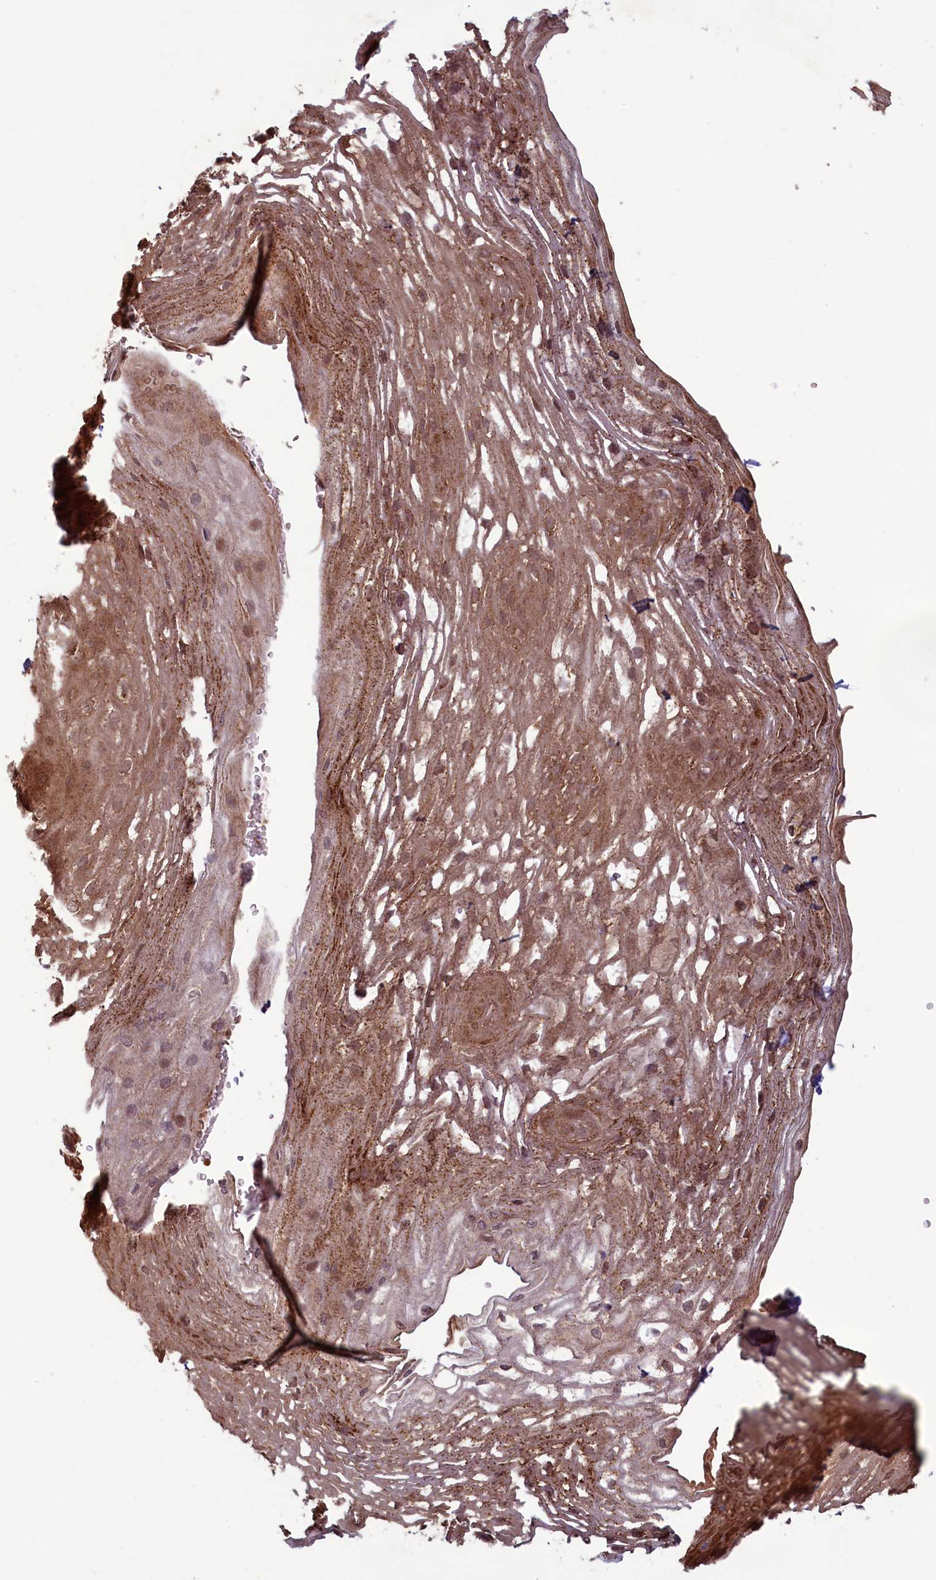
{"staining": {"intensity": "moderate", "quantity": ">75%", "location": "cytoplasmic/membranous,nuclear"}, "tissue": "esophagus", "cell_type": "Squamous epithelial cells", "image_type": "normal", "snomed": [{"axis": "morphology", "description": "Normal tissue, NOS"}, {"axis": "topography", "description": "Esophagus"}], "caption": "The immunohistochemical stain shows moderate cytoplasmic/membranous,nuclear positivity in squamous epithelial cells of benign esophagus. Using DAB (brown) and hematoxylin (blue) stains, captured at high magnification using brightfield microscopy.", "gene": "CIAO2B", "patient": {"sex": "female", "age": 66}}